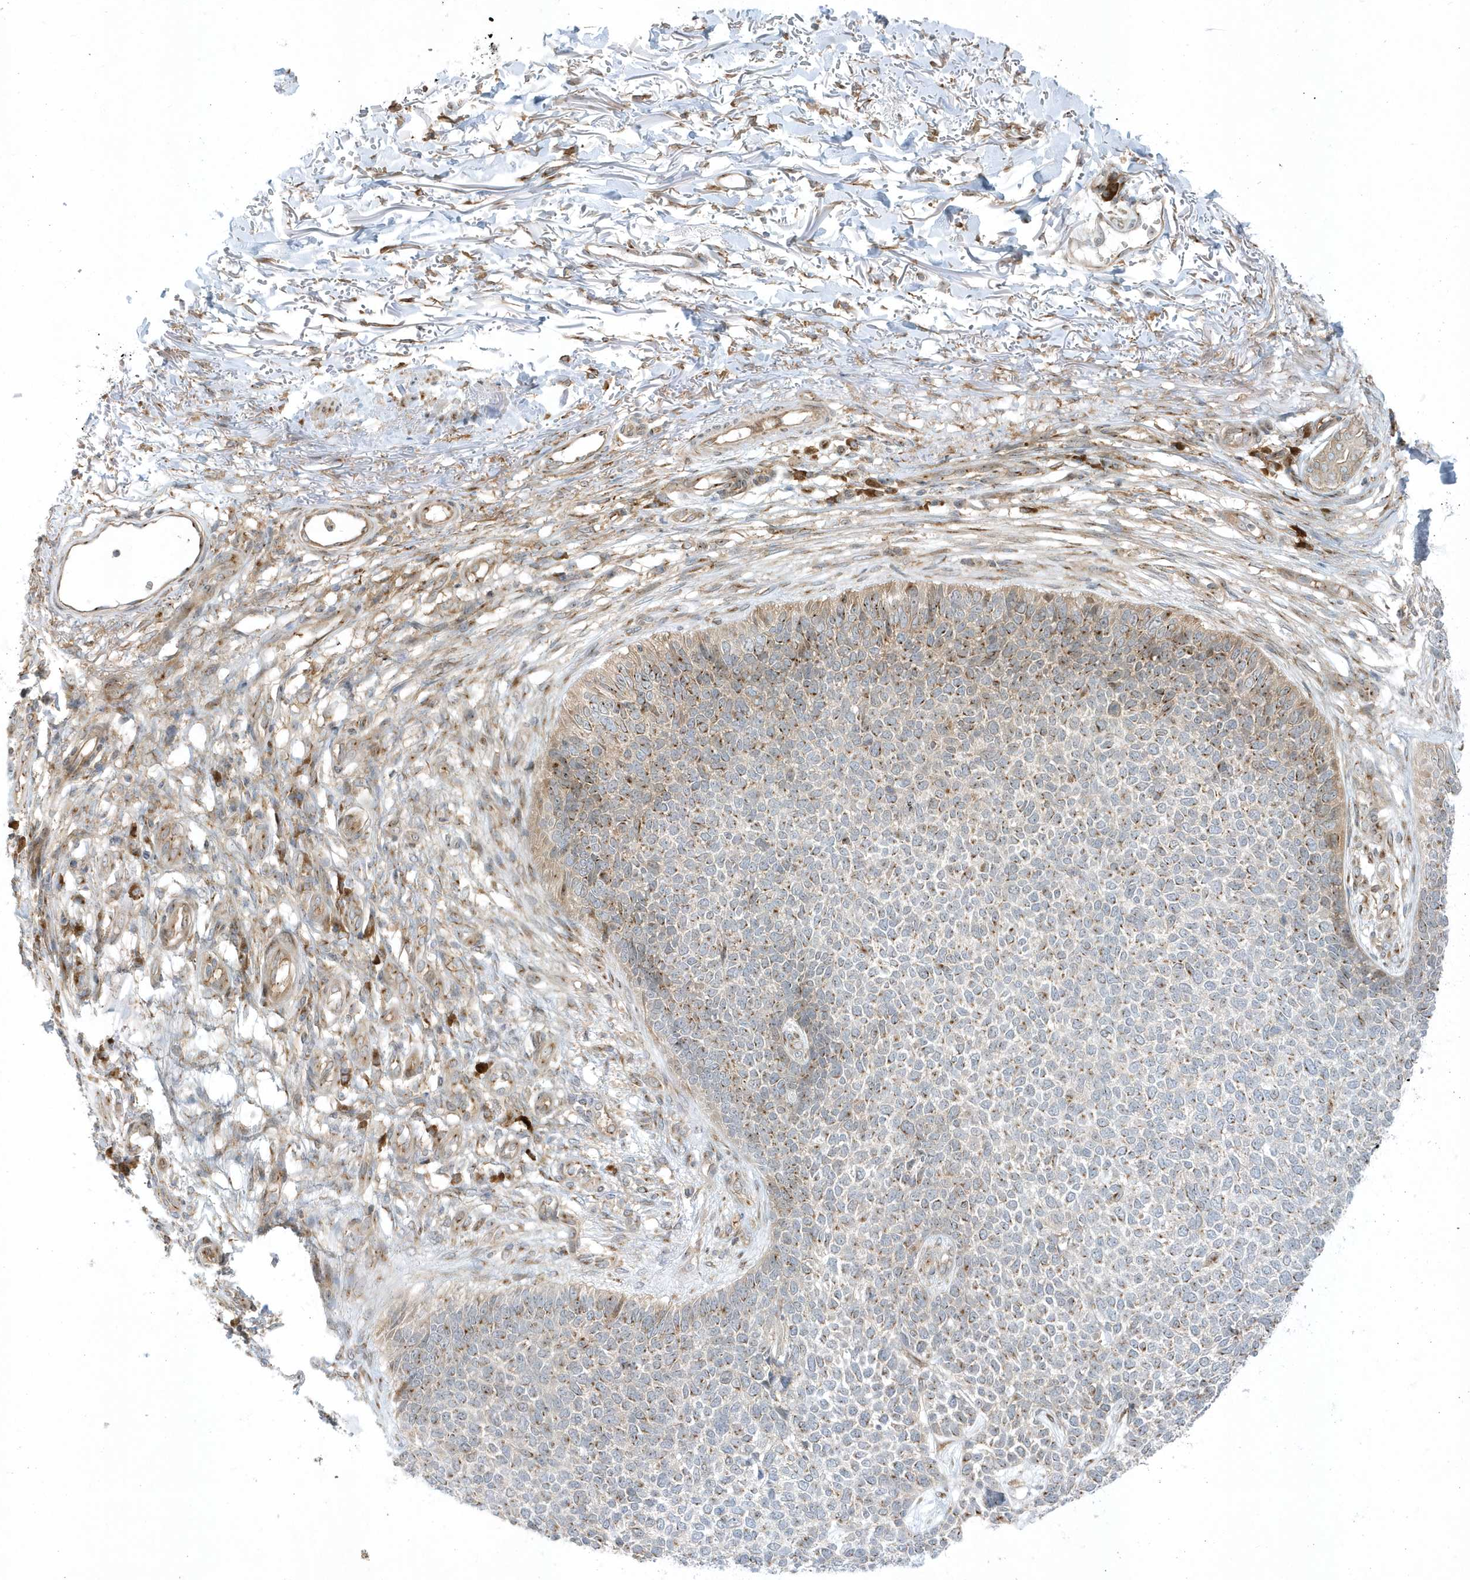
{"staining": {"intensity": "moderate", "quantity": ">75%", "location": "cytoplasmic/membranous"}, "tissue": "skin cancer", "cell_type": "Tumor cells", "image_type": "cancer", "snomed": [{"axis": "morphology", "description": "Basal cell carcinoma"}, {"axis": "topography", "description": "Skin"}], "caption": "An immunohistochemistry (IHC) micrograph of tumor tissue is shown. Protein staining in brown labels moderate cytoplasmic/membranous positivity in skin cancer within tumor cells. (brown staining indicates protein expression, while blue staining denotes nuclei).", "gene": "RPP40", "patient": {"sex": "female", "age": 84}}